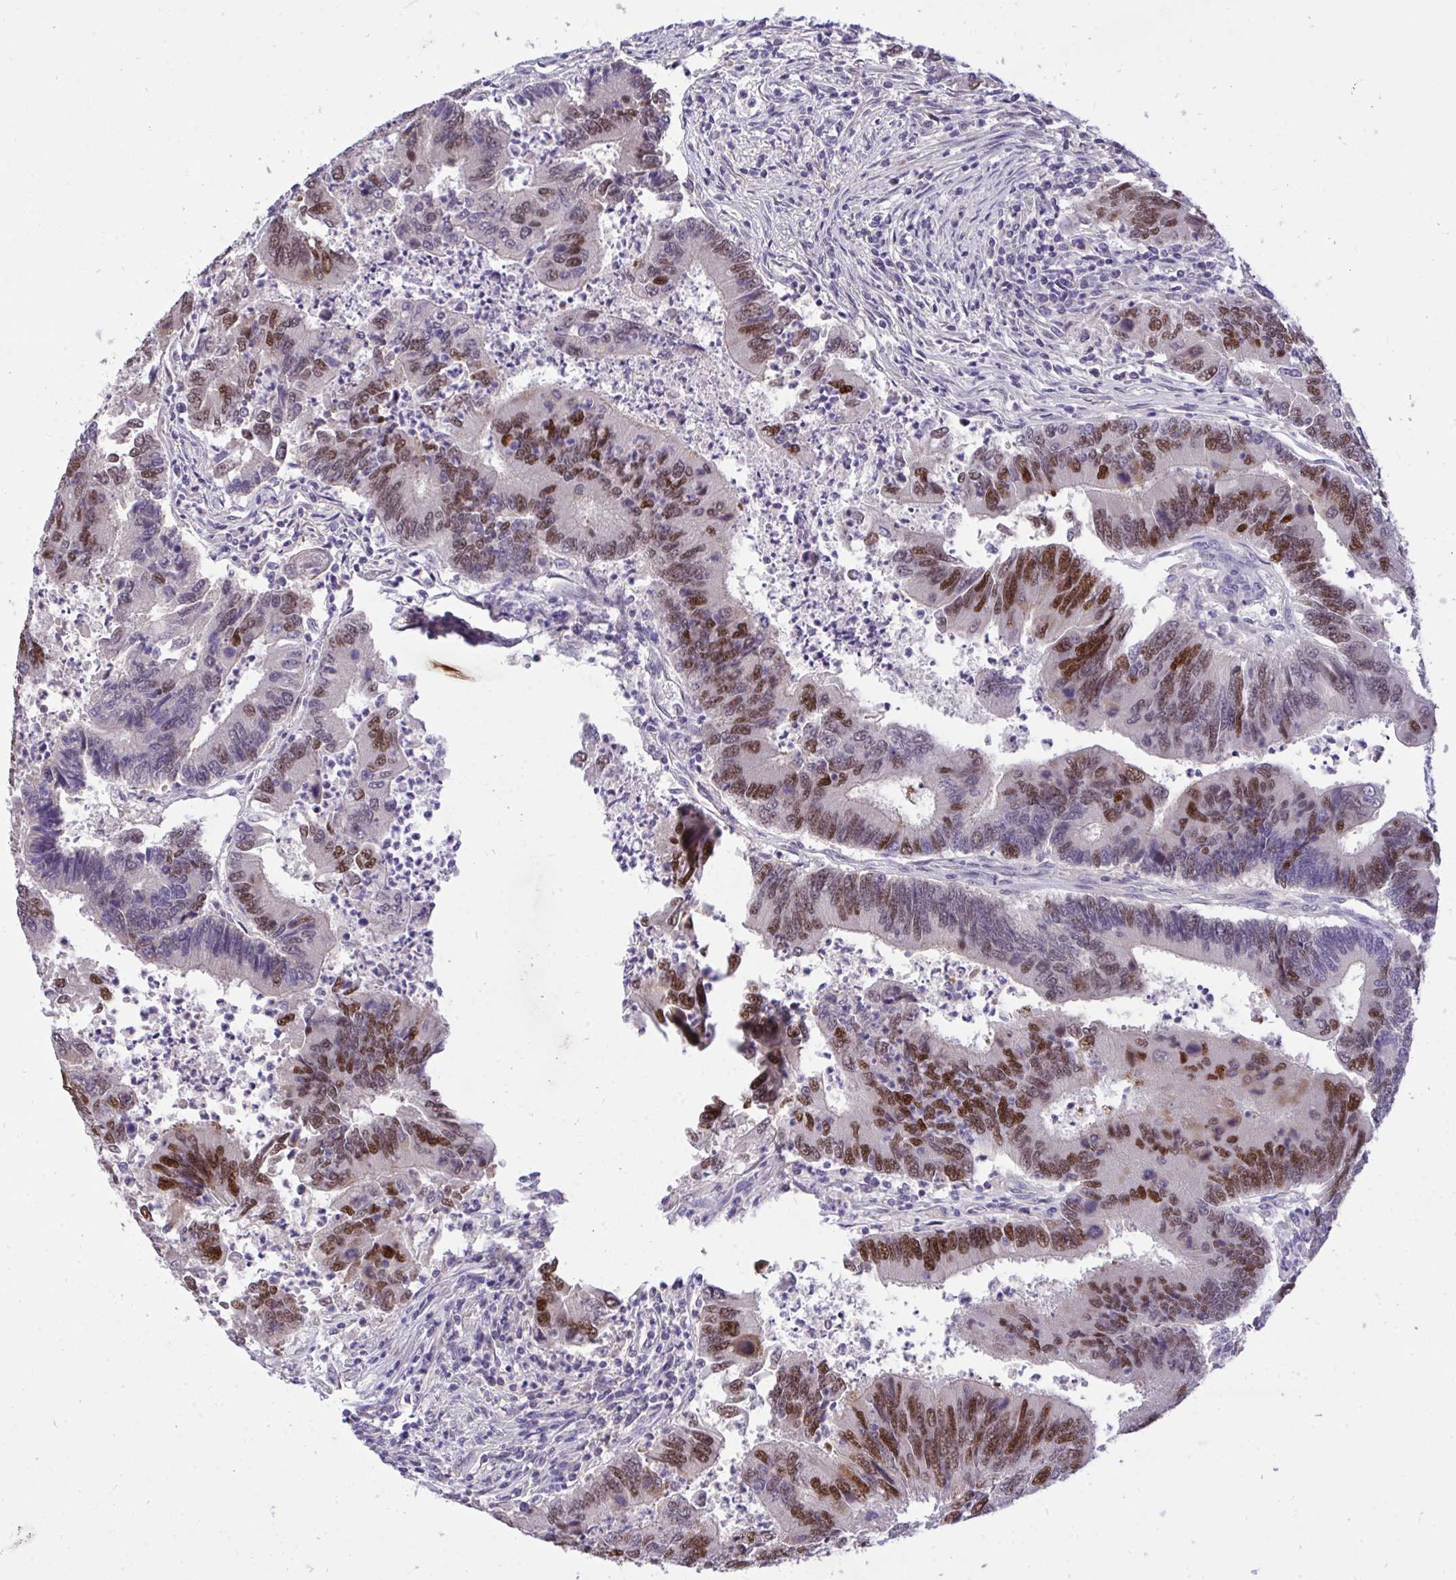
{"staining": {"intensity": "moderate", "quantity": "25%-75%", "location": "nuclear"}, "tissue": "colorectal cancer", "cell_type": "Tumor cells", "image_type": "cancer", "snomed": [{"axis": "morphology", "description": "Adenocarcinoma, NOS"}, {"axis": "topography", "description": "Colon"}], "caption": "Tumor cells exhibit medium levels of moderate nuclear expression in about 25%-75% of cells in colorectal cancer. The staining was performed using DAB, with brown indicating positive protein expression. Nuclei are stained blue with hematoxylin.", "gene": "C19orf54", "patient": {"sex": "female", "age": 67}}